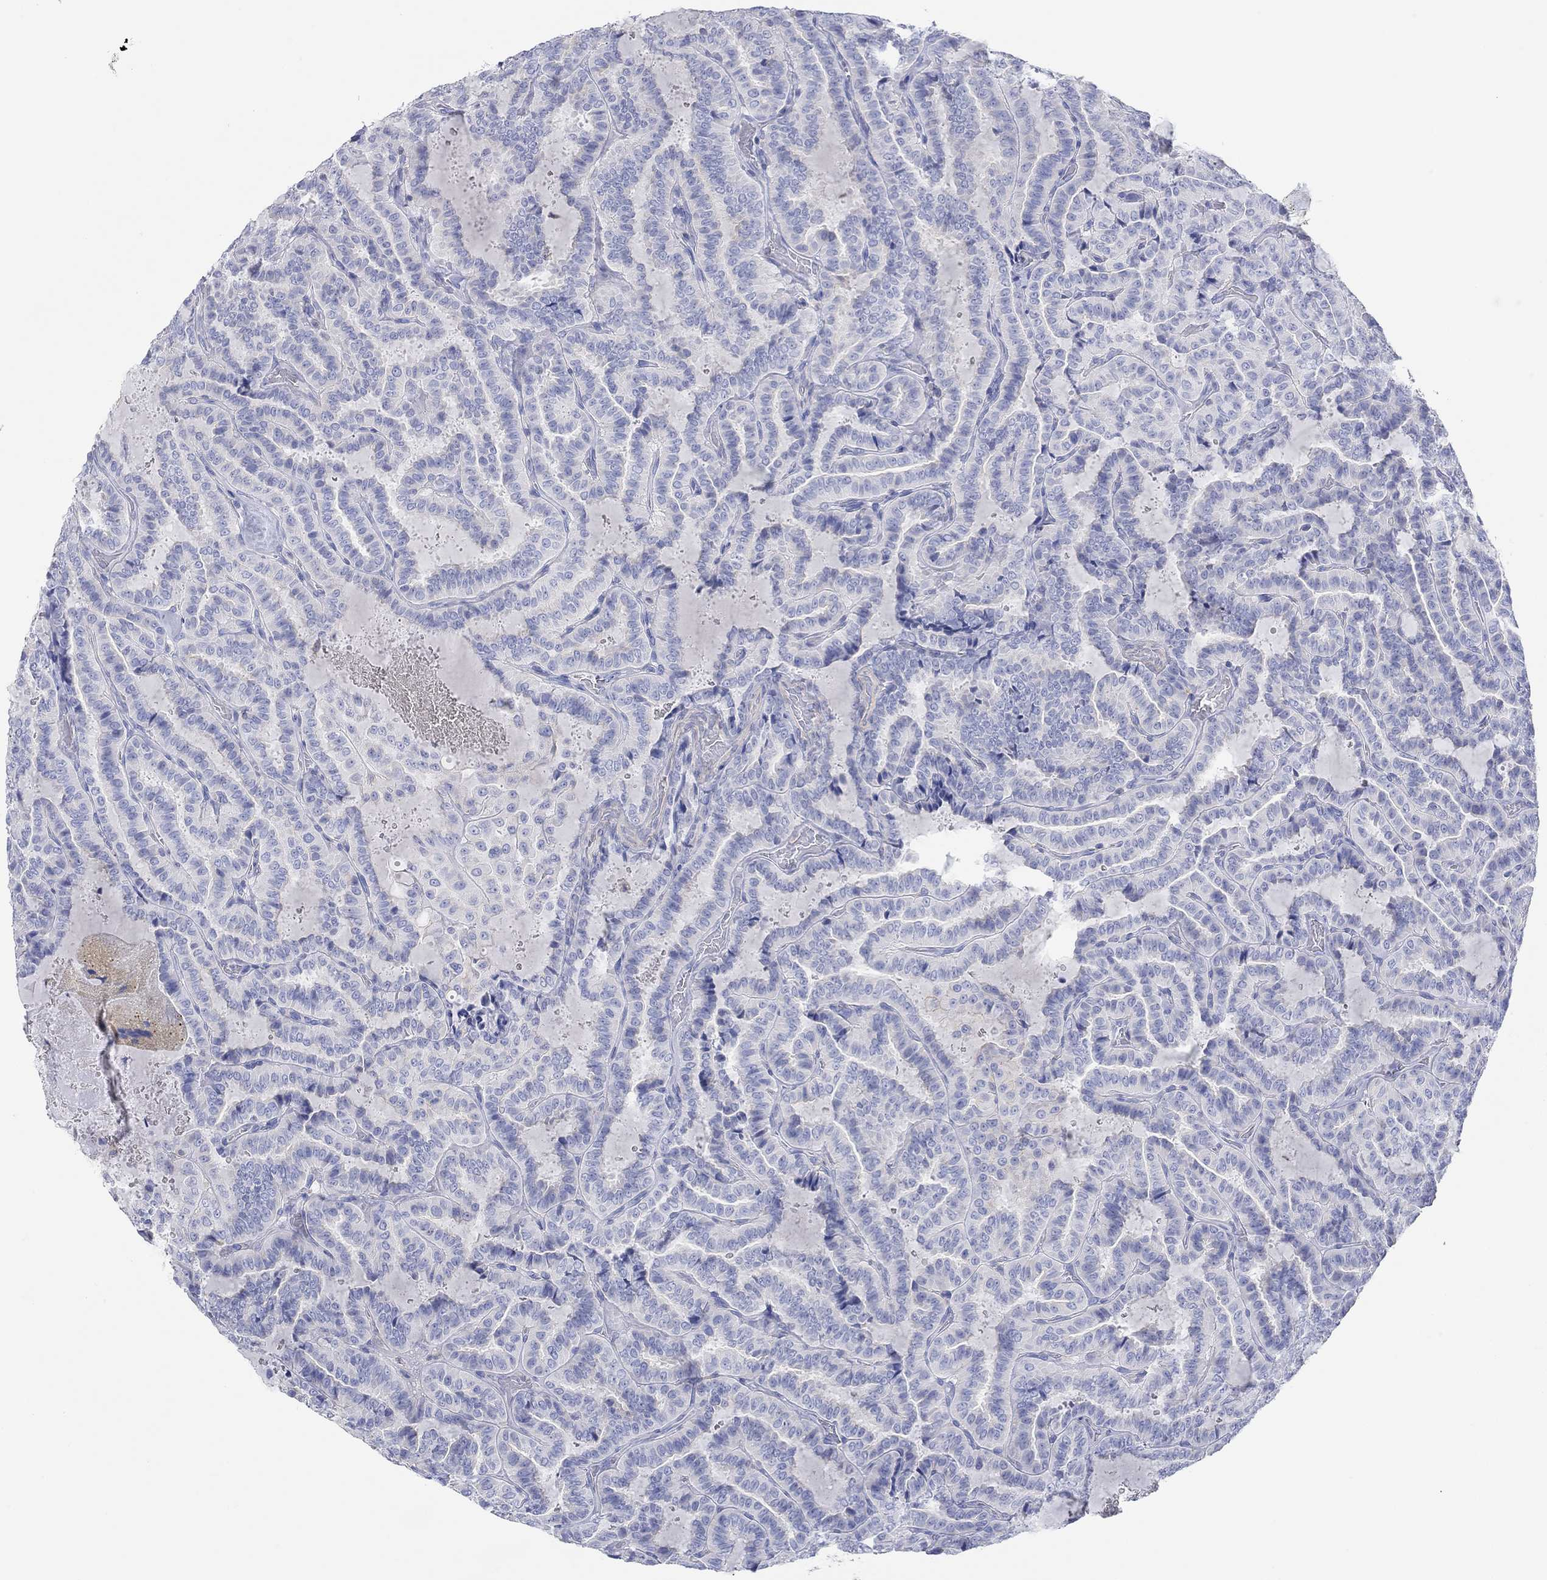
{"staining": {"intensity": "negative", "quantity": "none", "location": "none"}, "tissue": "thyroid cancer", "cell_type": "Tumor cells", "image_type": "cancer", "snomed": [{"axis": "morphology", "description": "Papillary adenocarcinoma, NOS"}, {"axis": "topography", "description": "Thyroid gland"}], "caption": "Thyroid papillary adenocarcinoma was stained to show a protein in brown. There is no significant expression in tumor cells.", "gene": "PPIL6", "patient": {"sex": "female", "age": 39}}